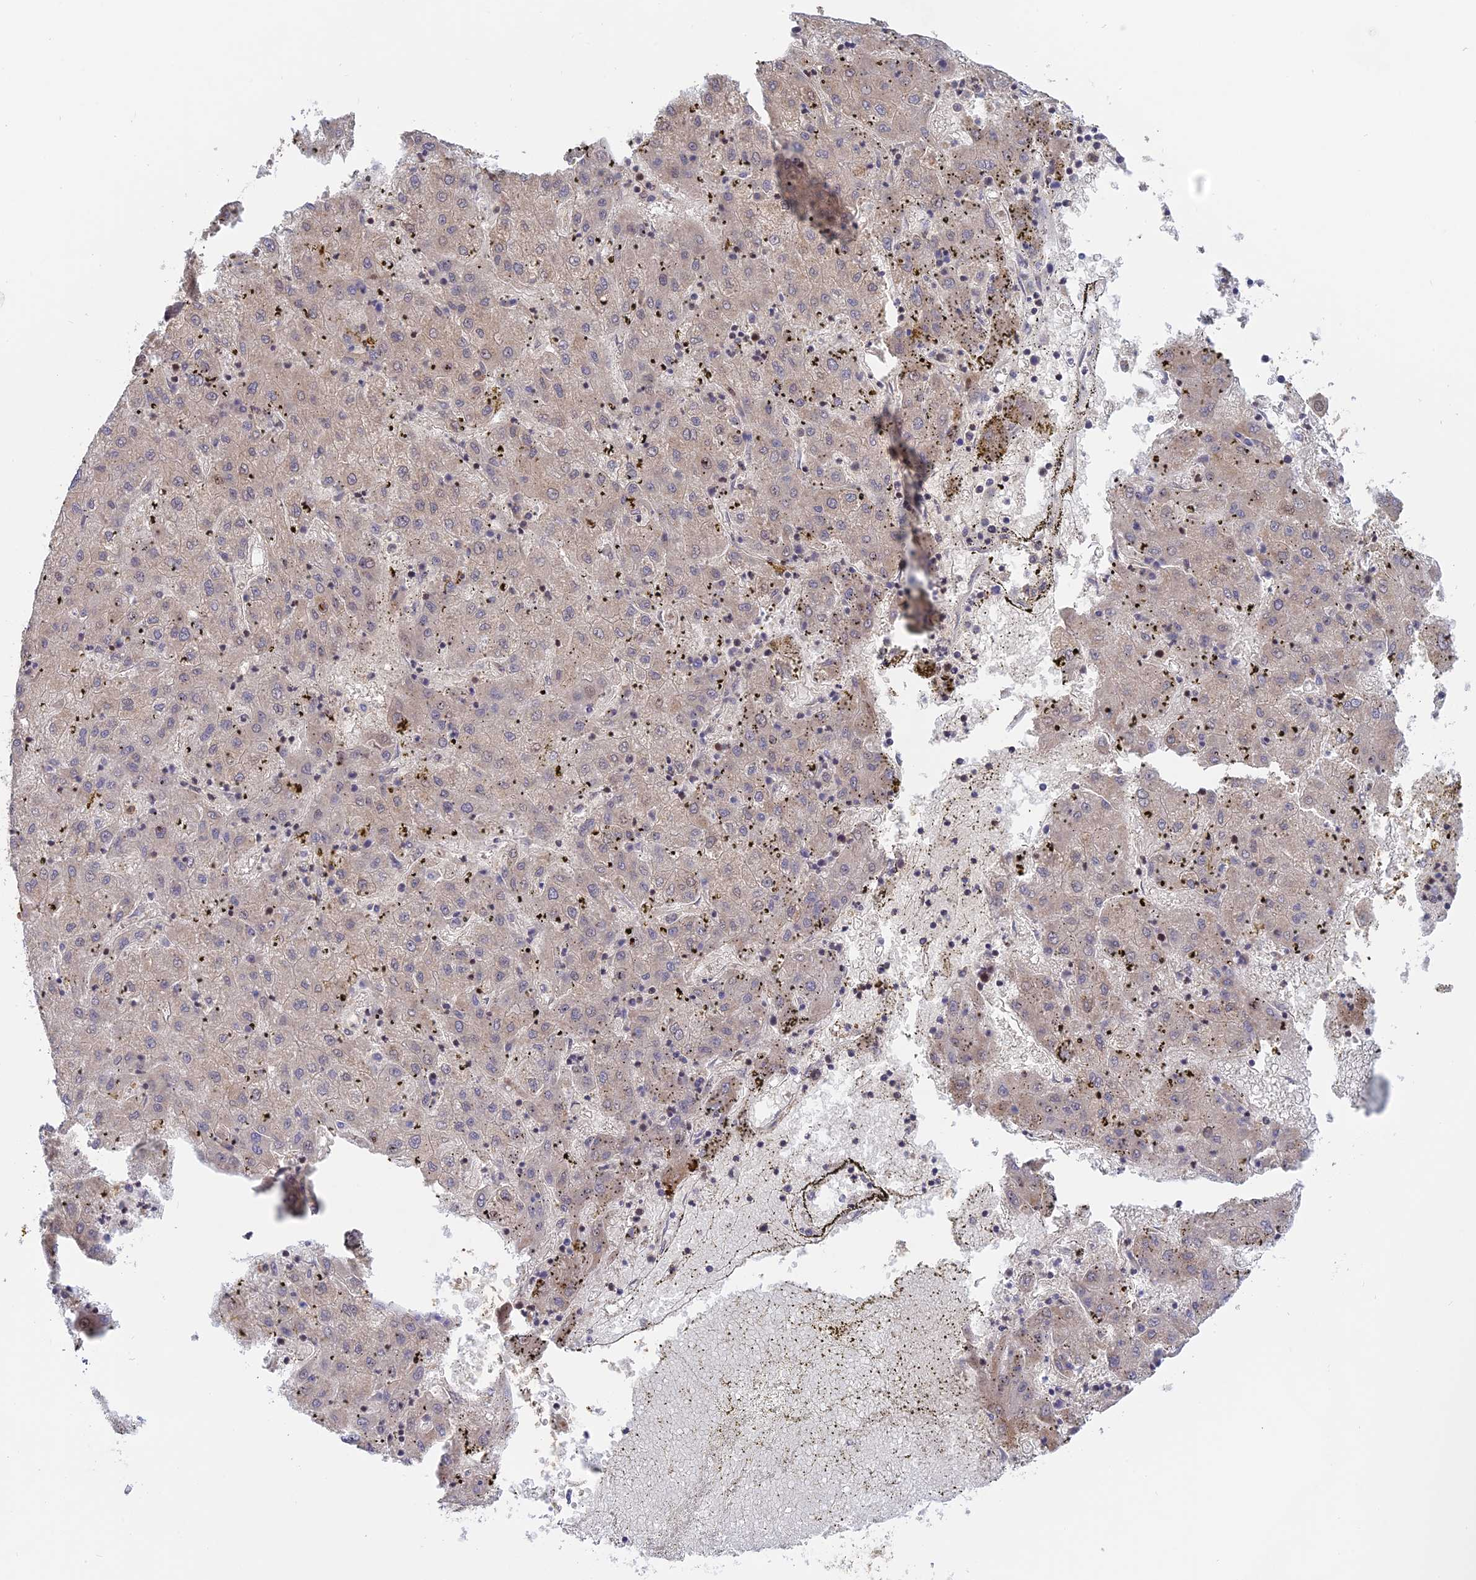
{"staining": {"intensity": "negative", "quantity": "none", "location": "none"}, "tissue": "liver cancer", "cell_type": "Tumor cells", "image_type": "cancer", "snomed": [{"axis": "morphology", "description": "Carcinoma, Hepatocellular, NOS"}, {"axis": "topography", "description": "Liver"}], "caption": "Immunohistochemical staining of human liver cancer (hepatocellular carcinoma) exhibits no significant positivity in tumor cells.", "gene": "PKIG", "patient": {"sex": "male", "age": 72}}